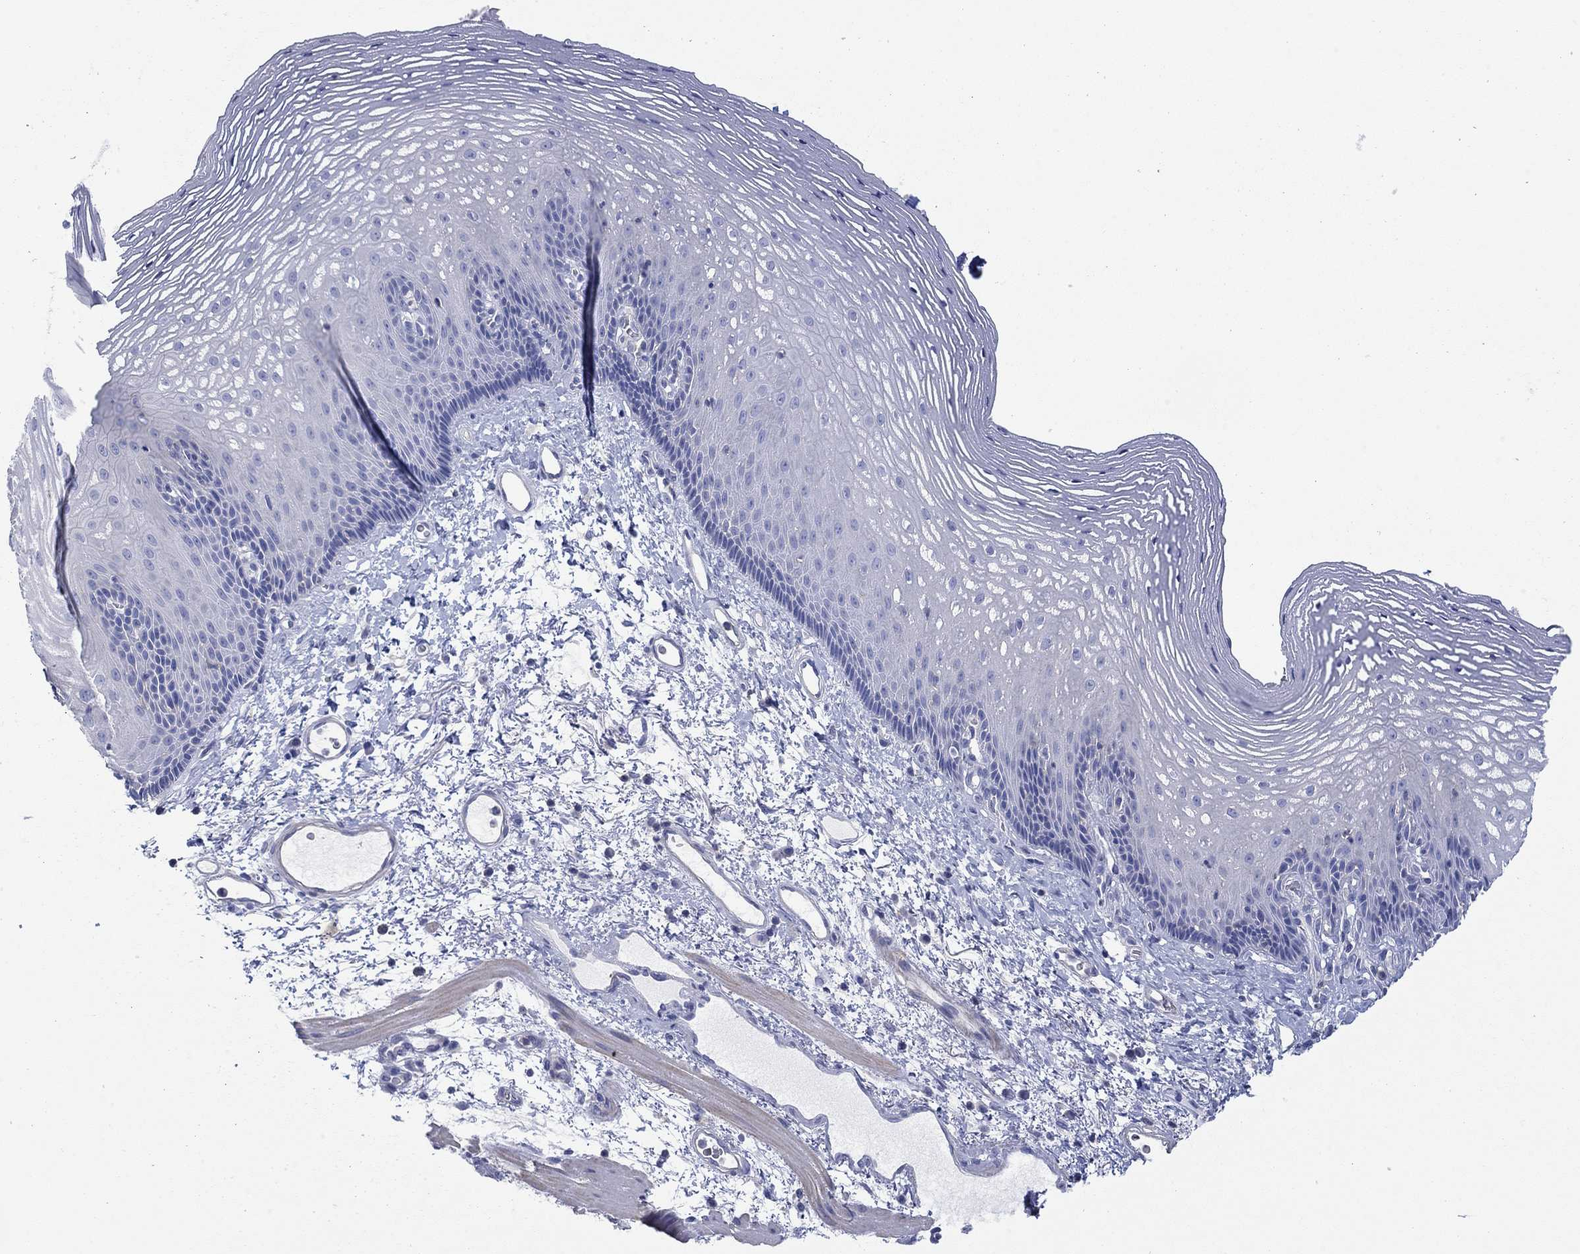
{"staining": {"intensity": "negative", "quantity": "none", "location": "none"}, "tissue": "esophagus", "cell_type": "Squamous epithelial cells", "image_type": "normal", "snomed": [{"axis": "morphology", "description": "Normal tissue, NOS"}, {"axis": "topography", "description": "Esophagus"}], "caption": "Human esophagus stained for a protein using IHC reveals no positivity in squamous epithelial cells.", "gene": "PPIL6", "patient": {"sex": "male", "age": 76}}